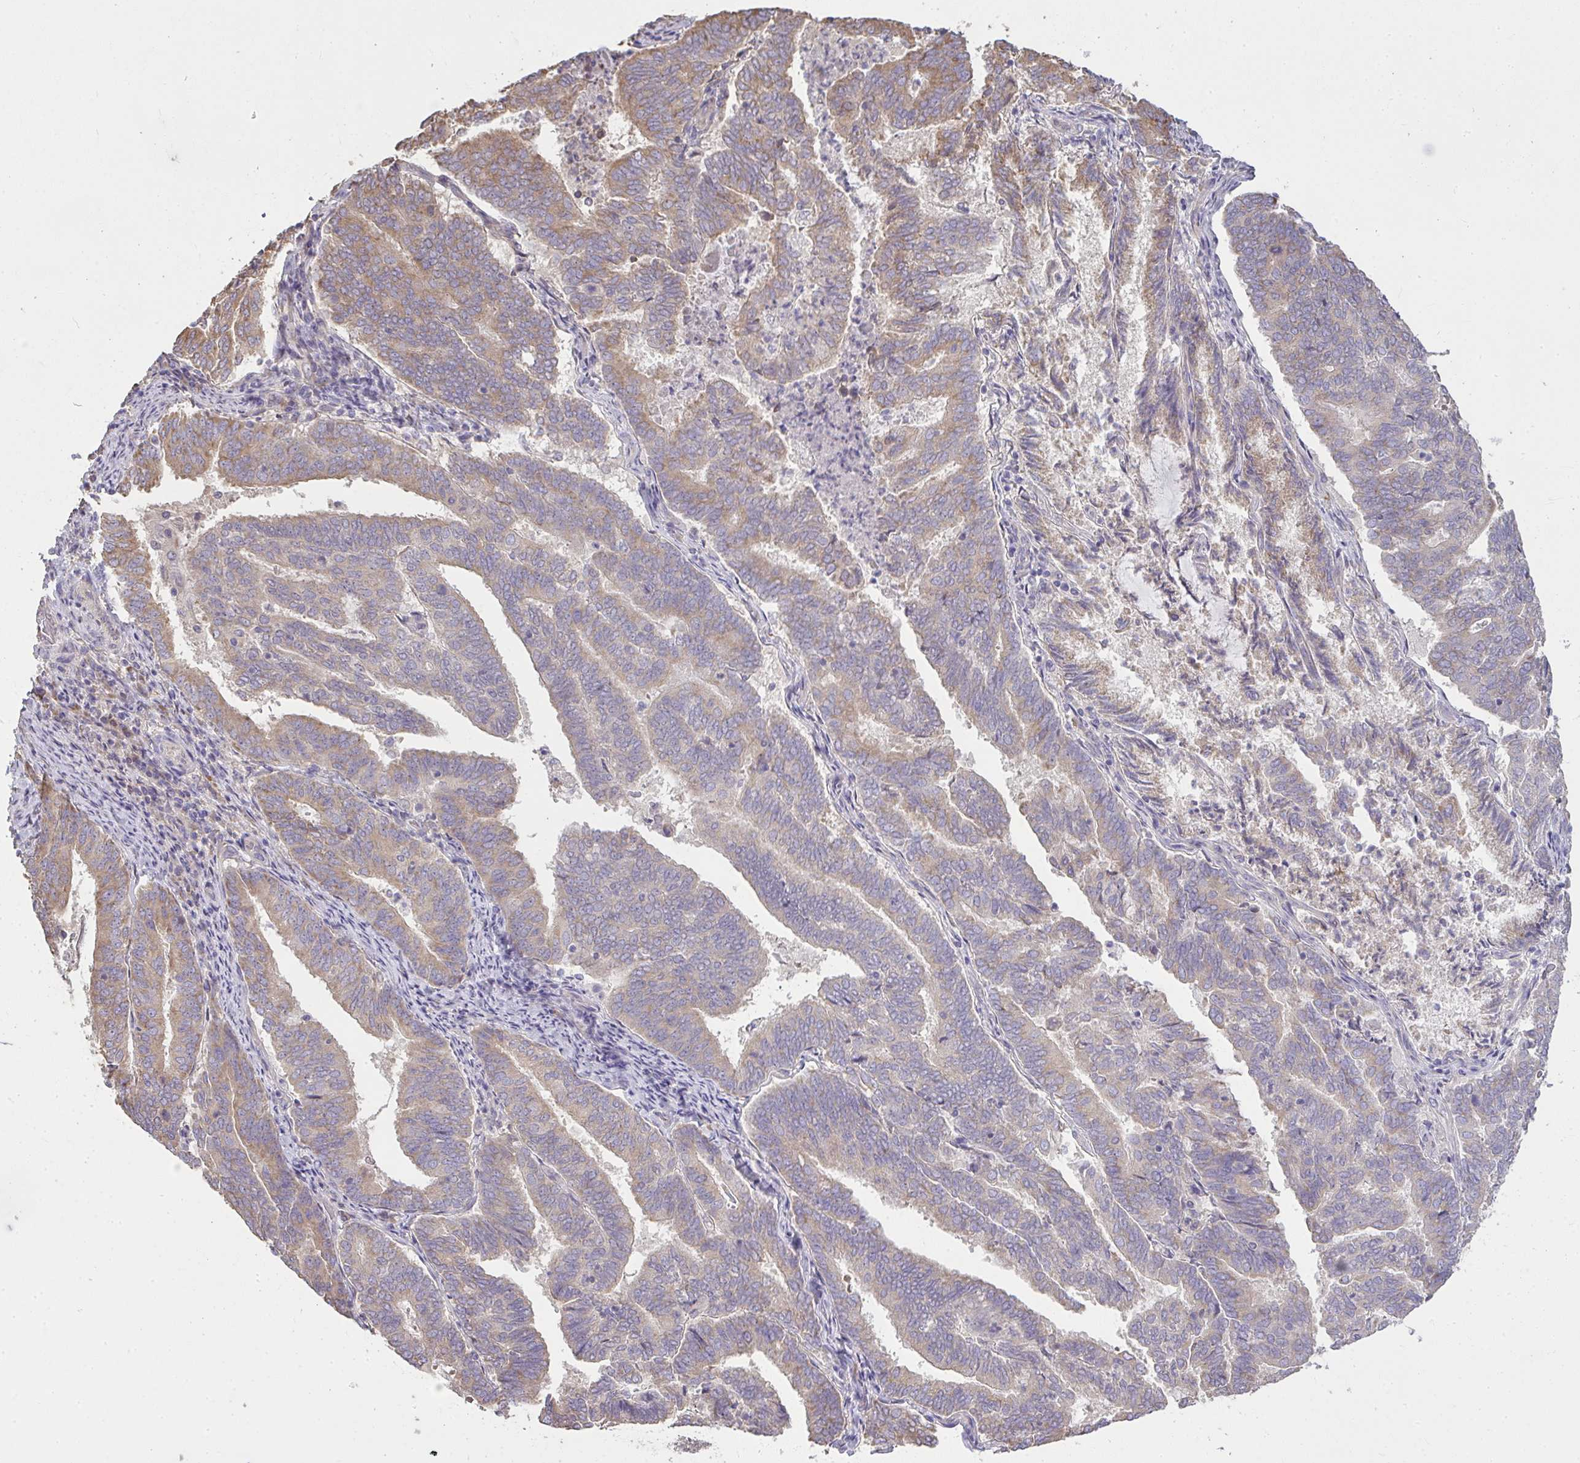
{"staining": {"intensity": "weak", "quantity": ">75%", "location": "cytoplasmic/membranous"}, "tissue": "endometrial cancer", "cell_type": "Tumor cells", "image_type": "cancer", "snomed": [{"axis": "morphology", "description": "Adenocarcinoma, NOS"}, {"axis": "topography", "description": "Endometrium"}], "caption": "The histopathology image shows staining of endometrial cancer, revealing weak cytoplasmic/membranous protein positivity (brown color) within tumor cells. (DAB (3,3'-diaminobenzidine) IHC with brightfield microscopy, high magnification).", "gene": "BRINP3", "patient": {"sex": "female", "age": 80}}